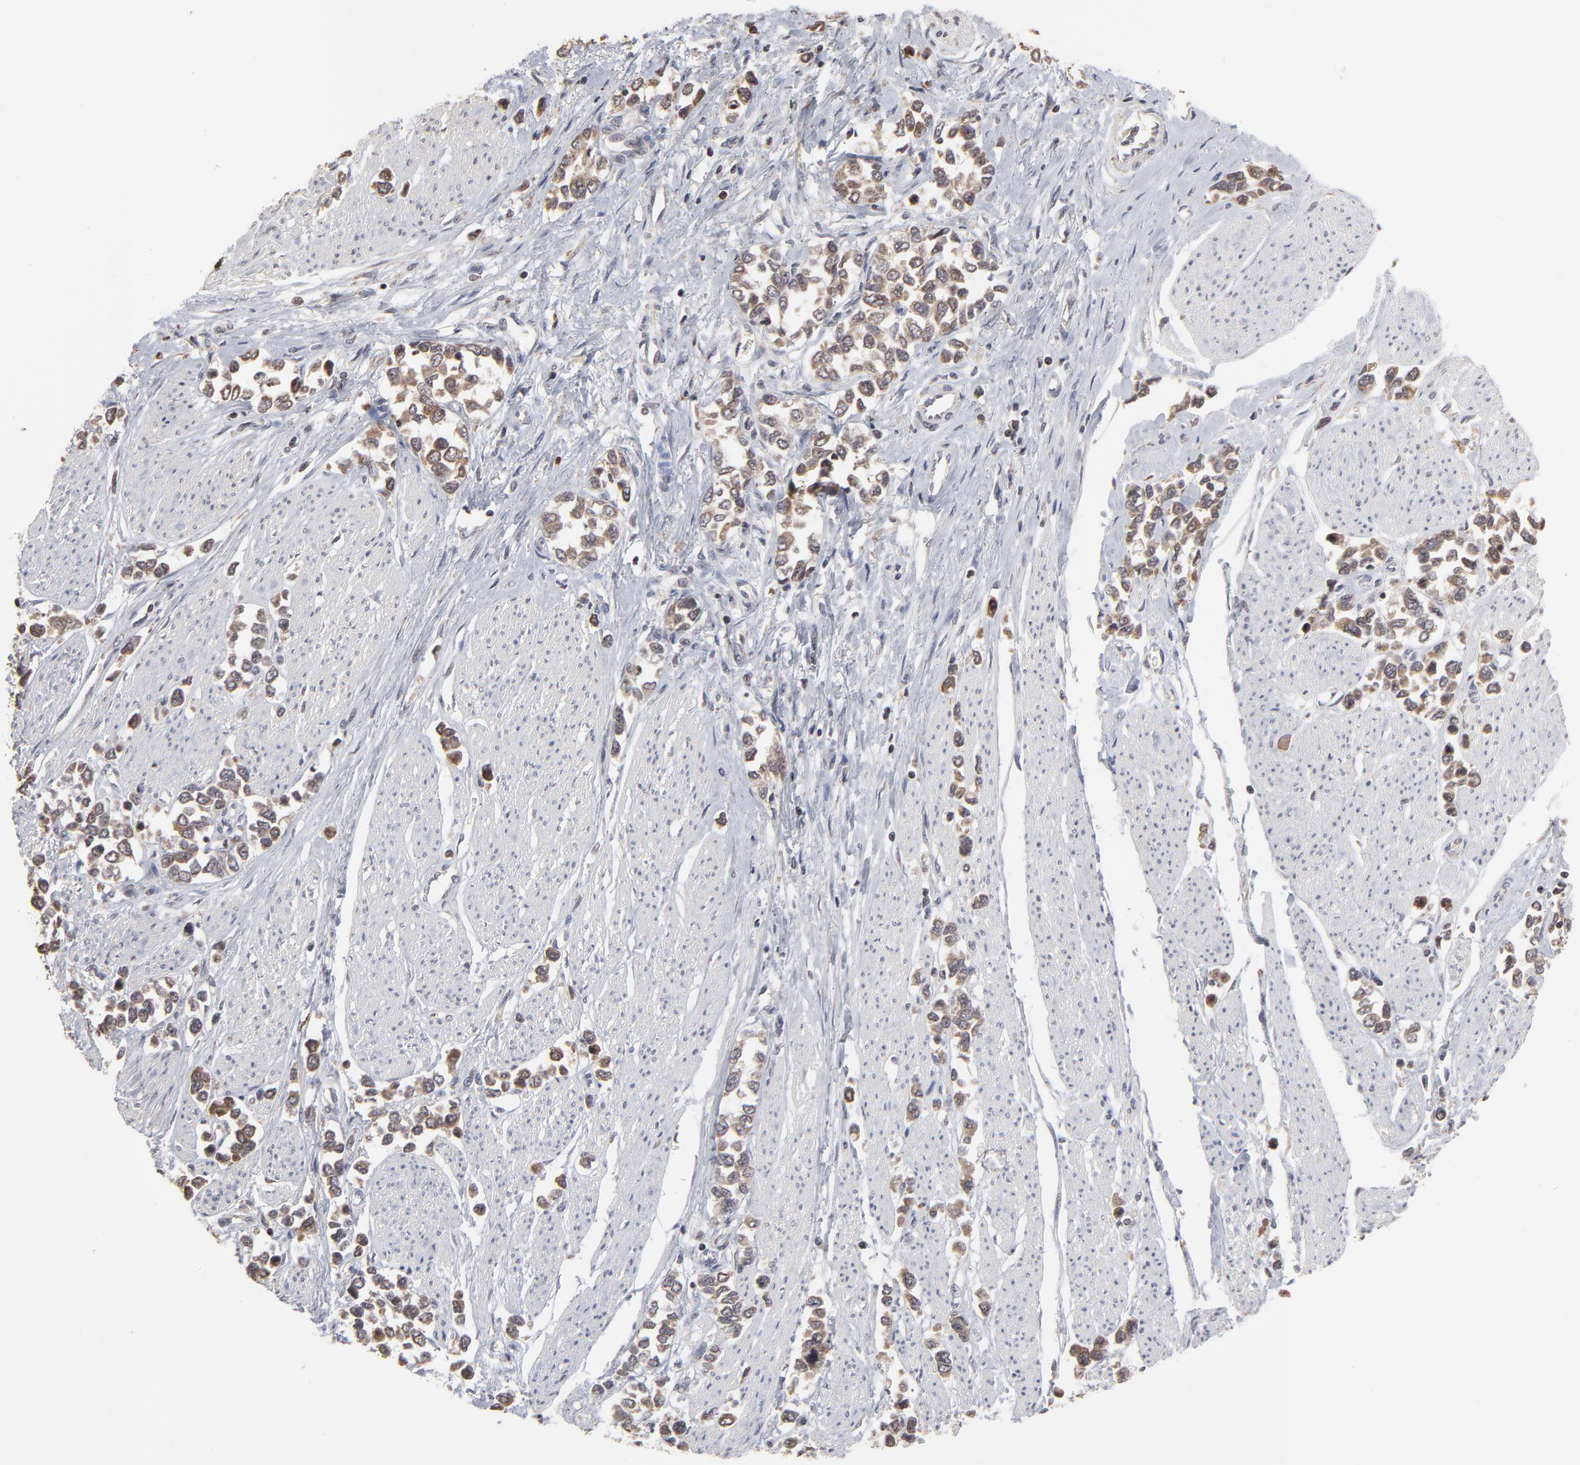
{"staining": {"intensity": "moderate", "quantity": ">75%", "location": "cytoplasmic/membranous,nuclear"}, "tissue": "stomach cancer", "cell_type": "Tumor cells", "image_type": "cancer", "snomed": [{"axis": "morphology", "description": "Adenocarcinoma, NOS"}, {"axis": "topography", "description": "Stomach, upper"}], "caption": "Immunohistochemical staining of adenocarcinoma (stomach) shows medium levels of moderate cytoplasmic/membranous and nuclear expression in about >75% of tumor cells.", "gene": "ARIH1", "patient": {"sex": "male", "age": 76}}